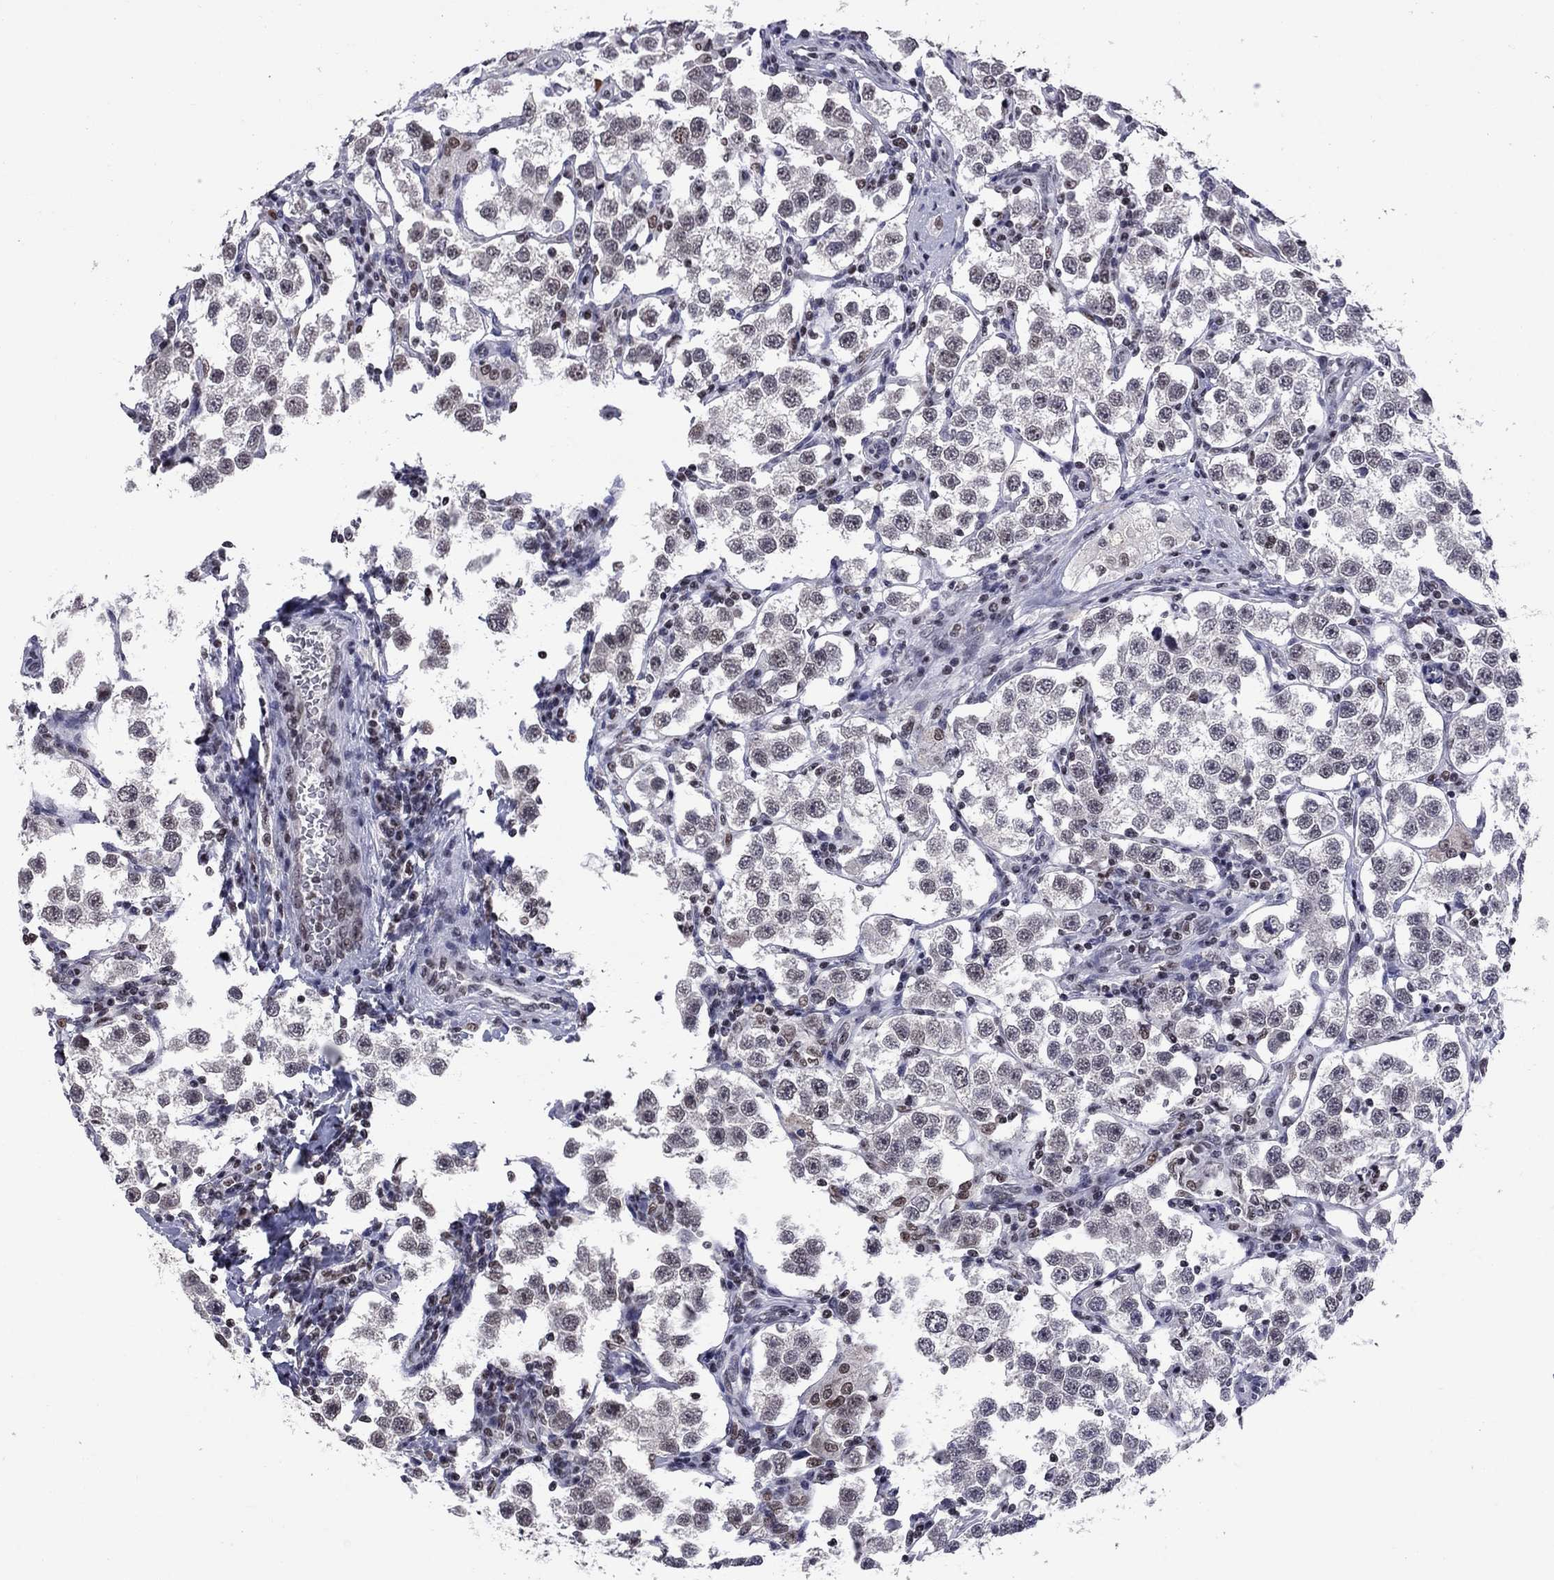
{"staining": {"intensity": "negative", "quantity": "none", "location": "none"}, "tissue": "testis cancer", "cell_type": "Tumor cells", "image_type": "cancer", "snomed": [{"axis": "morphology", "description": "Seminoma, NOS"}, {"axis": "topography", "description": "Testis"}], "caption": "This is an IHC micrograph of seminoma (testis). There is no expression in tumor cells.", "gene": "TAF9", "patient": {"sex": "male", "age": 37}}